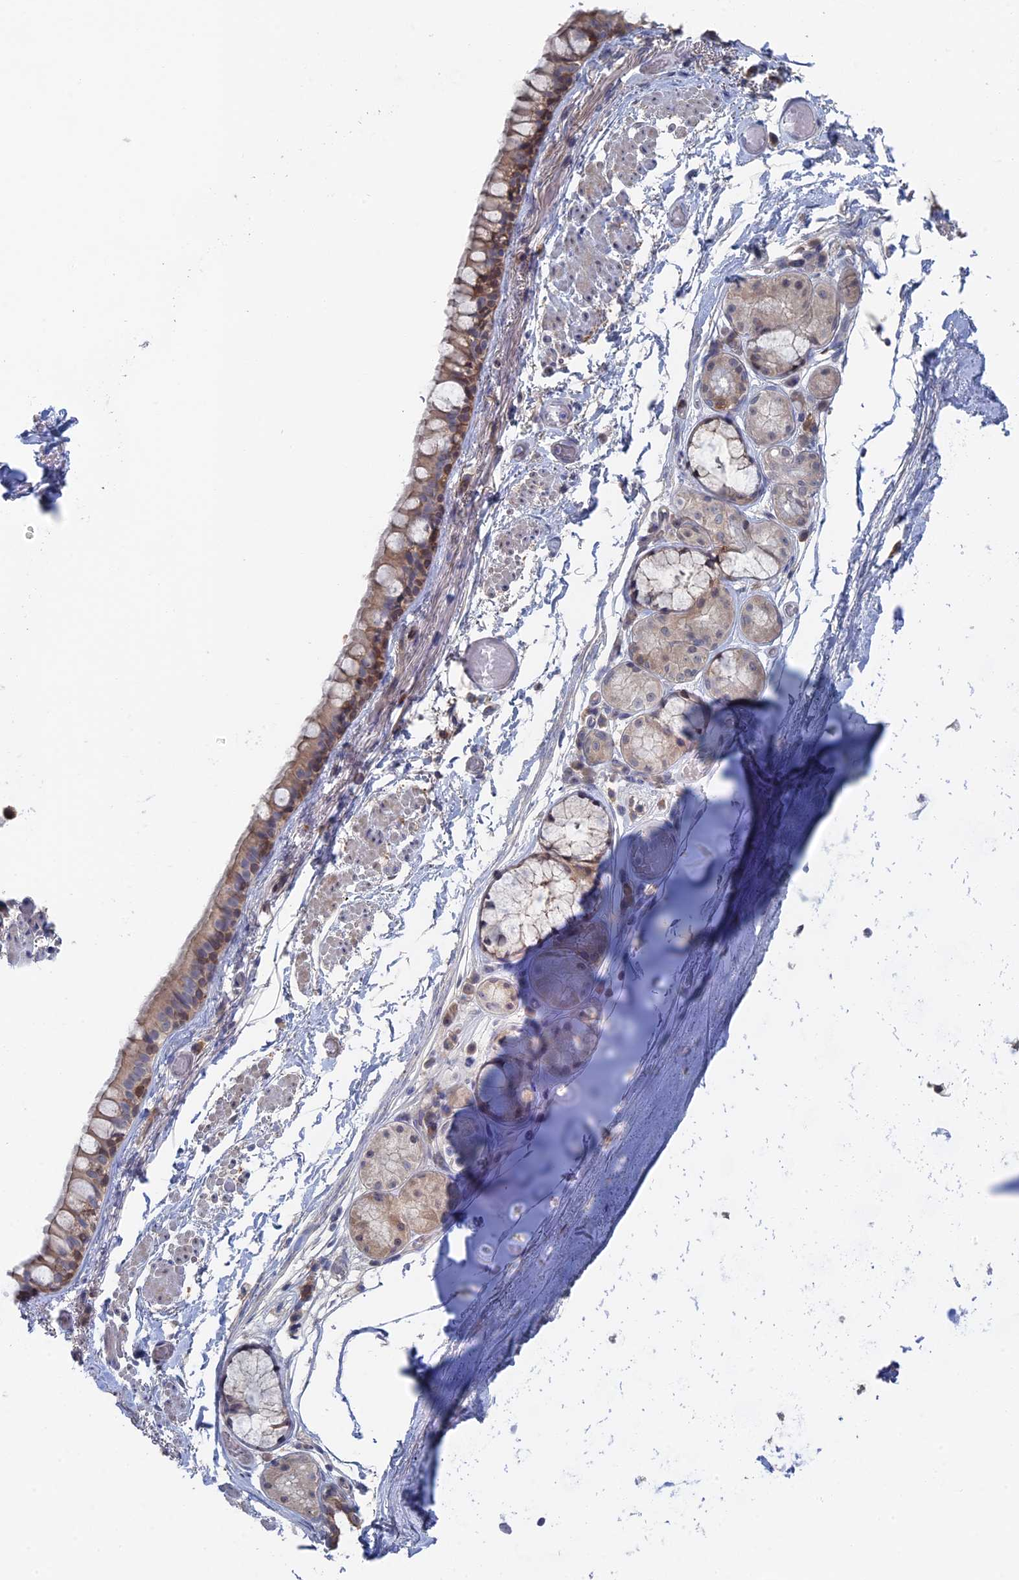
{"staining": {"intensity": "moderate", "quantity": "25%-75%", "location": "cytoplasmic/membranous"}, "tissue": "bronchus", "cell_type": "Respiratory epithelial cells", "image_type": "normal", "snomed": [{"axis": "morphology", "description": "Normal tissue, NOS"}, {"axis": "topography", "description": "Cartilage tissue"}], "caption": "Protein expression analysis of normal human bronchus reveals moderate cytoplasmic/membranous staining in approximately 25%-75% of respiratory epithelial cells.", "gene": "IRGQ", "patient": {"sex": "male", "age": 63}}